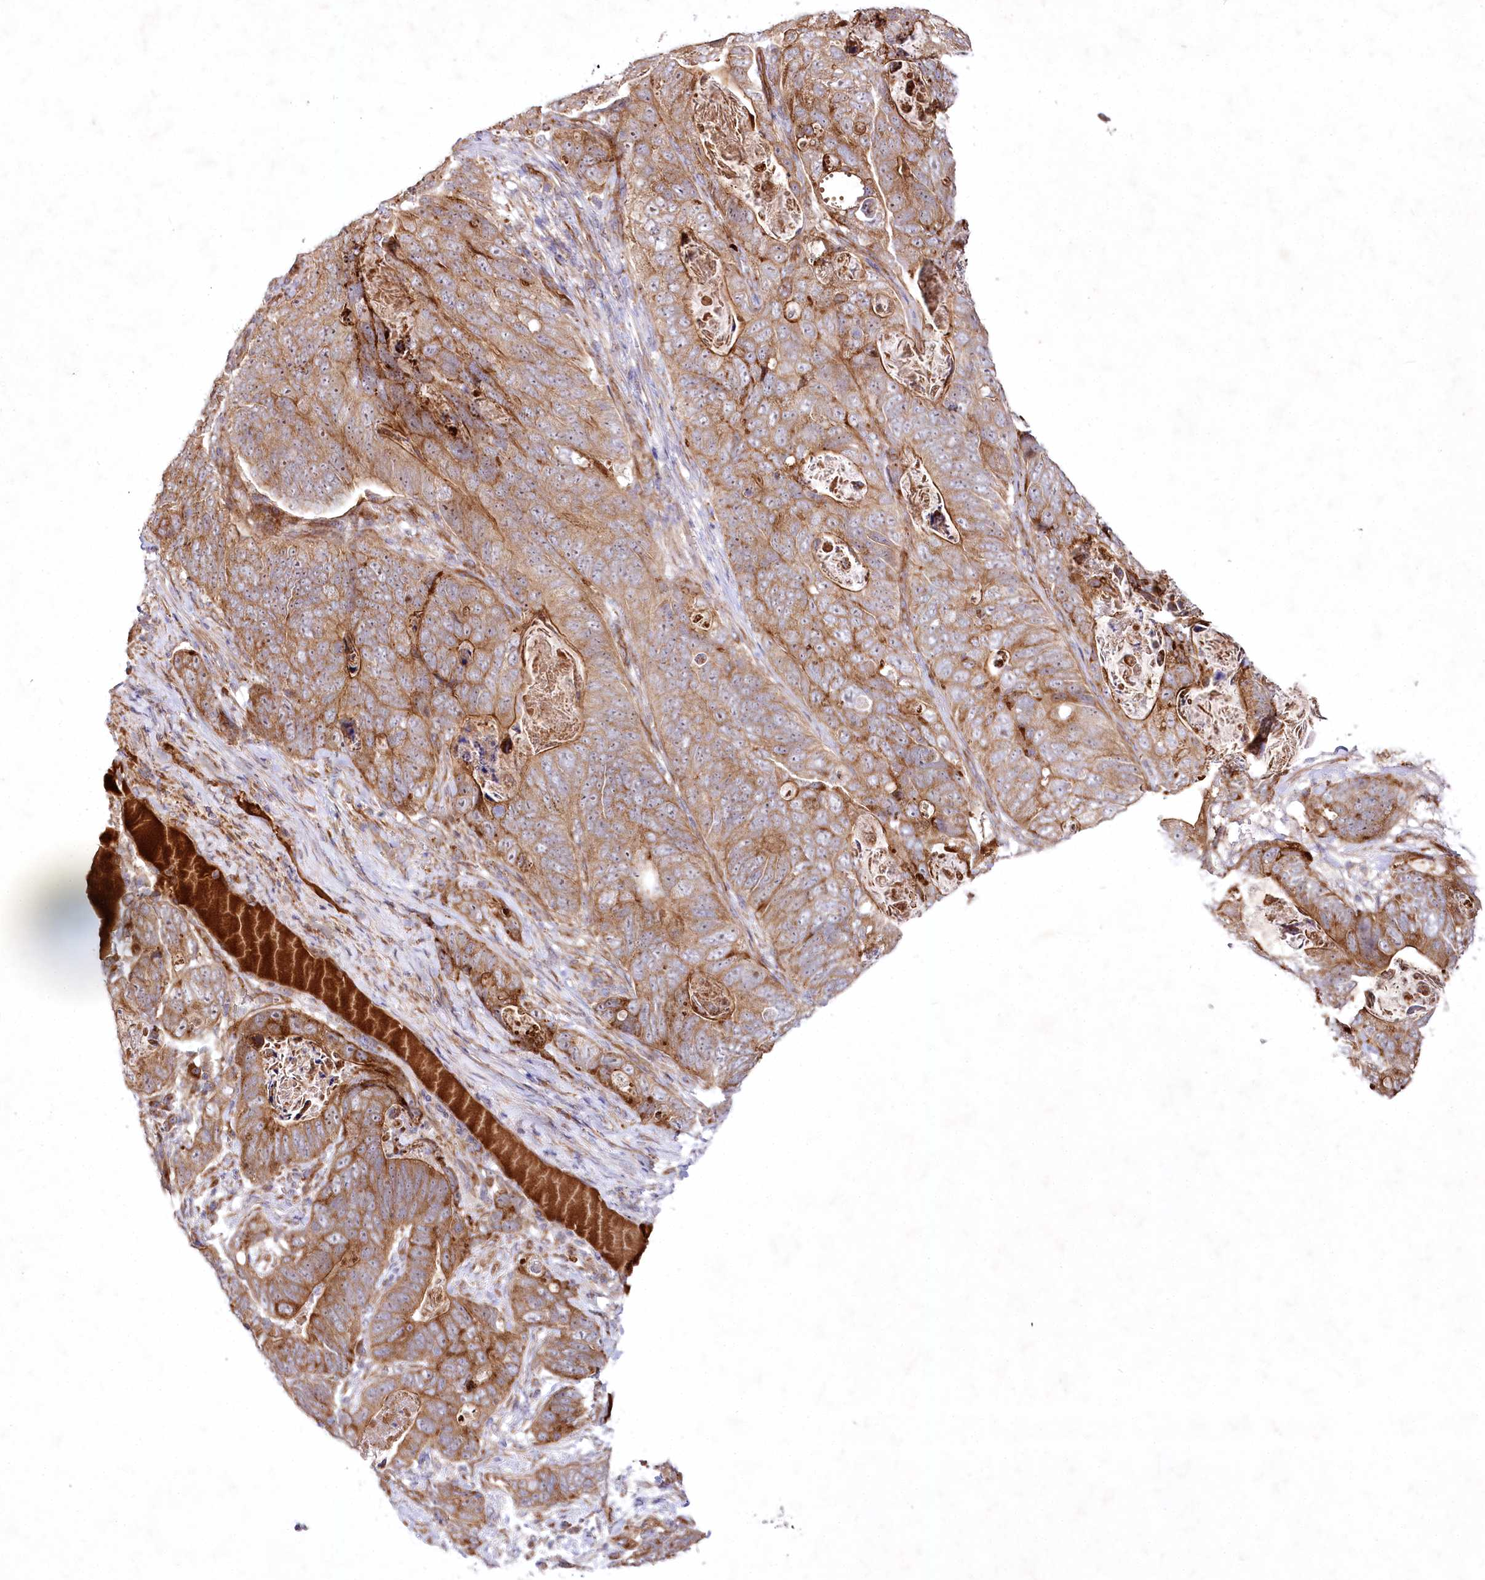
{"staining": {"intensity": "moderate", "quantity": ">75%", "location": "cytoplasmic/membranous"}, "tissue": "stomach cancer", "cell_type": "Tumor cells", "image_type": "cancer", "snomed": [{"axis": "morphology", "description": "Normal tissue, NOS"}, {"axis": "morphology", "description": "Adenocarcinoma, NOS"}, {"axis": "topography", "description": "Stomach"}], "caption": "Immunohistochemistry (DAB) staining of stomach cancer displays moderate cytoplasmic/membranous protein expression in approximately >75% of tumor cells. The staining is performed using DAB (3,3'-diaminobenzidine) brown chromogen to label protein expression. The nuclei are counter-stained blue using hematoxylin.", "gene": "PSTK", "patient": {"sex": "female", "age": 89}}